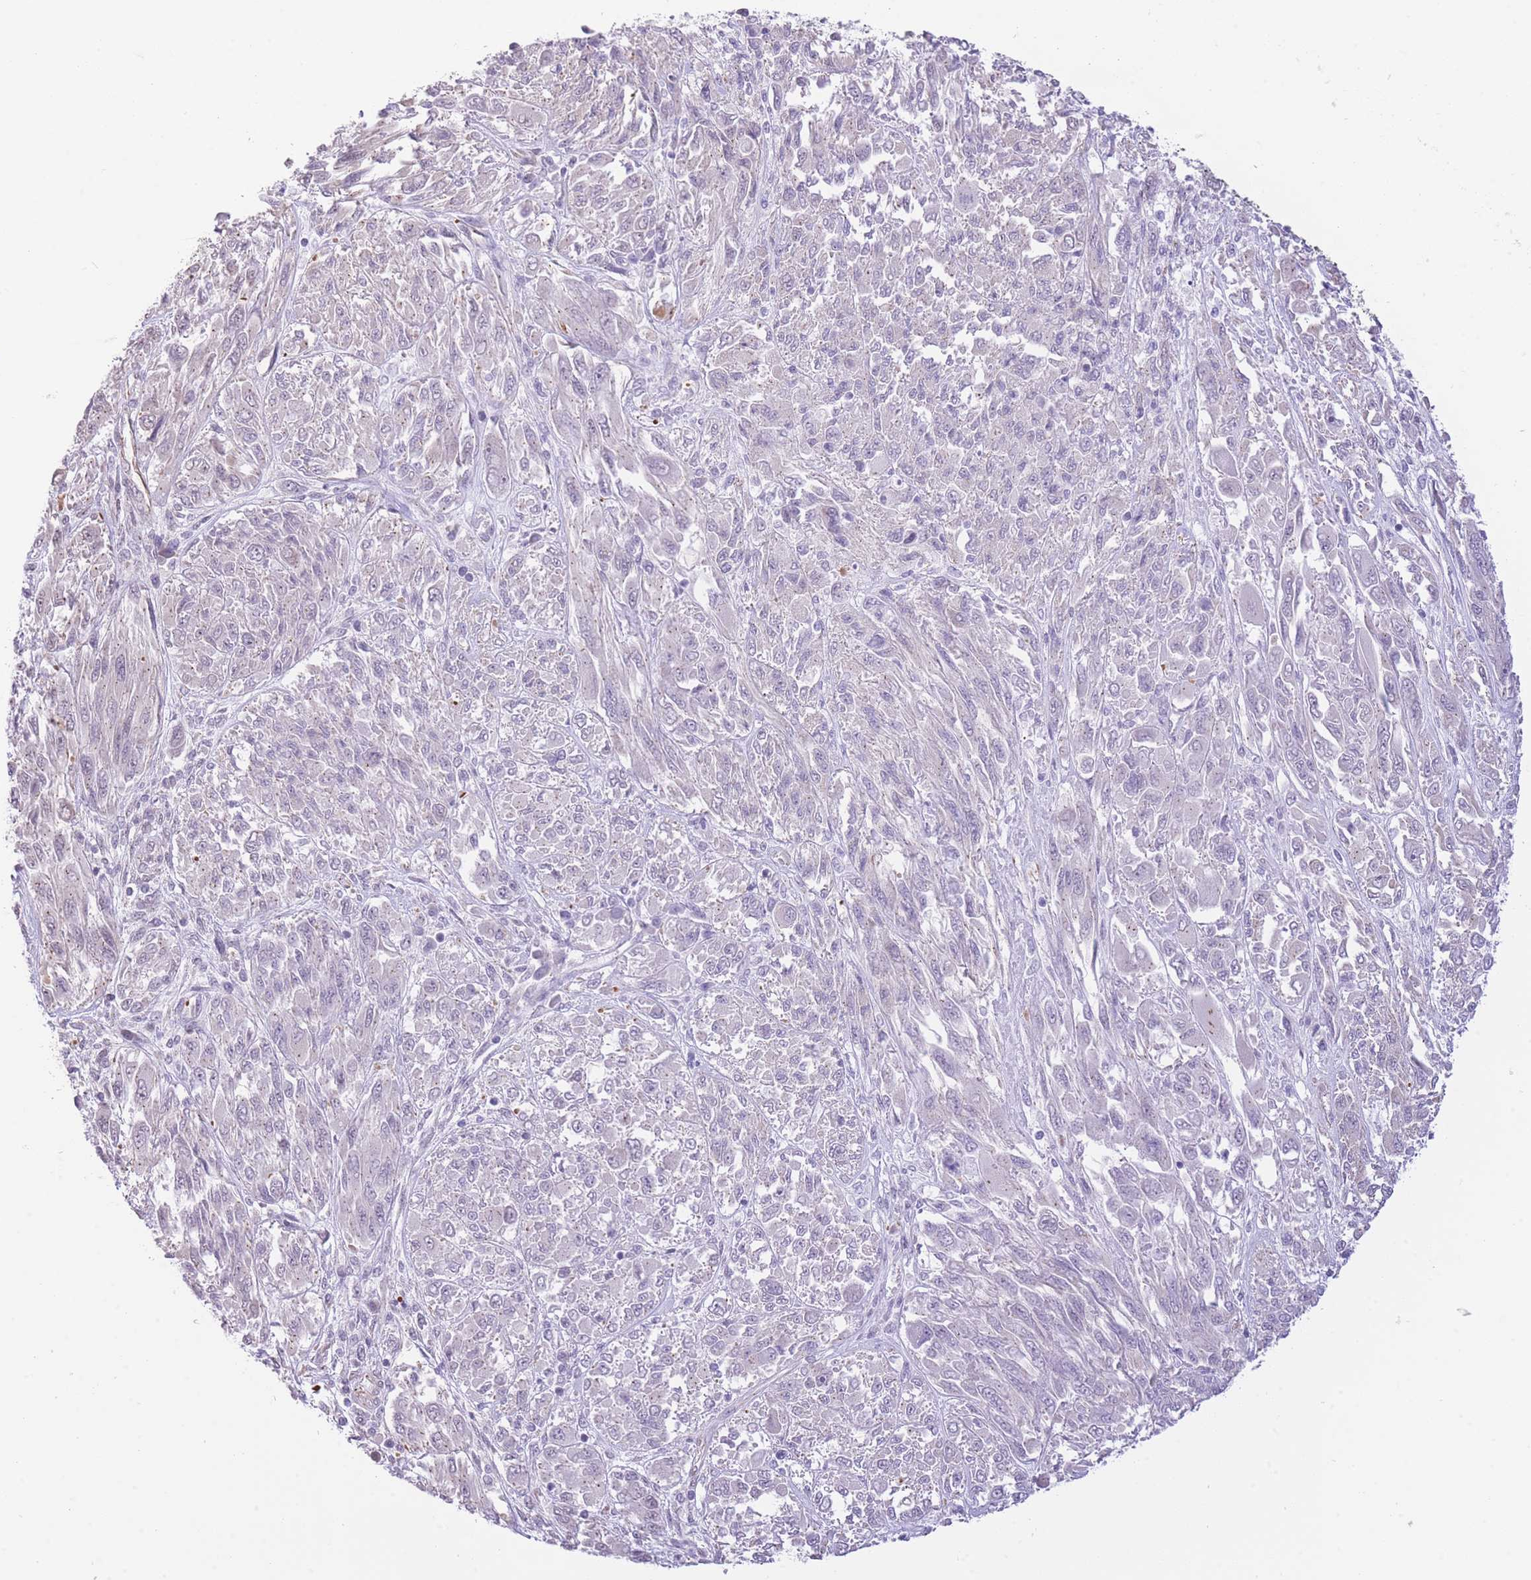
{"staining": {"intensity": "negative", "quantity": "none", "location": "none"}, "tissue": "melanoma", "cell_type": "Tumor cells", "image_type": "cancer", "snomed": [{"axis": "morphology", "description": "Malignant melanoma, NOS"}, {"axis": "topography", "description": "Skin"}], "caption": "IHC photomicrograph of neoplastic tissue: human malignant melanoma stained with DAB reveals no significant protein positivity in tumor cells. (DAB (3,3'-diaminobenzidine) immunohistochemistry (IHC), high magnification).", "gene": "PSG8", "patient": {"sex": "female", "age": 91}}